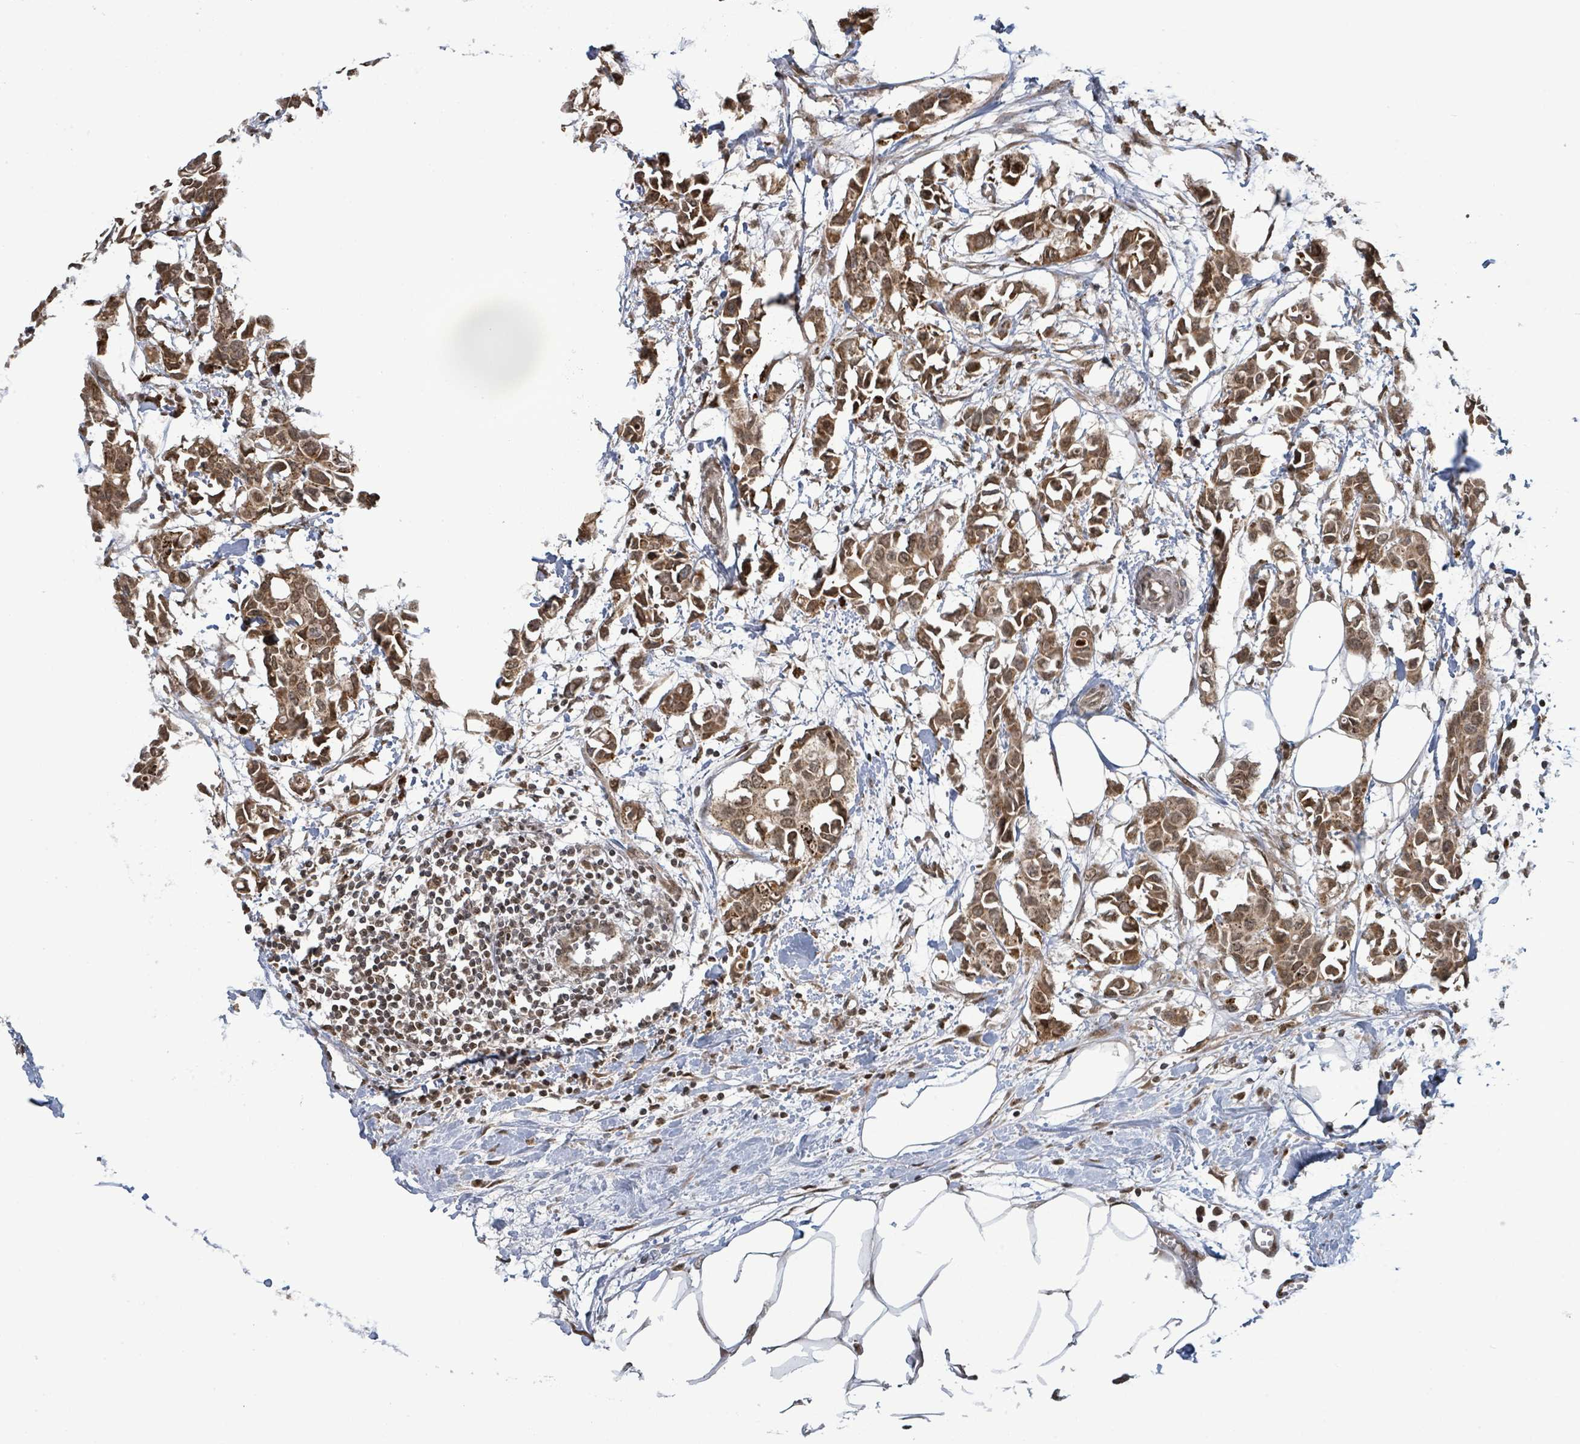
{"staining": {"intensity": "moderate", "quantity": ">75%", "location": "cytoplasmic/membranous,nuclear"}, "tissue": "breast cancer", "cell_type": "Tumor cells", "image_type": "cancer", "snomed": [{"axis": "morphology", "description": "Duct carcinoma"}, {"axis": "topography", "description": "Breast"}], "caption": "This is a micrograph of immunohistochemistry staining of breast cancer (invasive ductal carcinoma), which shows moderate staining in the cytoplasmic/membranous and nuclear of tumor cells.", "gene": "SBF2", "patient": {"sex": "female", "age": 41}}